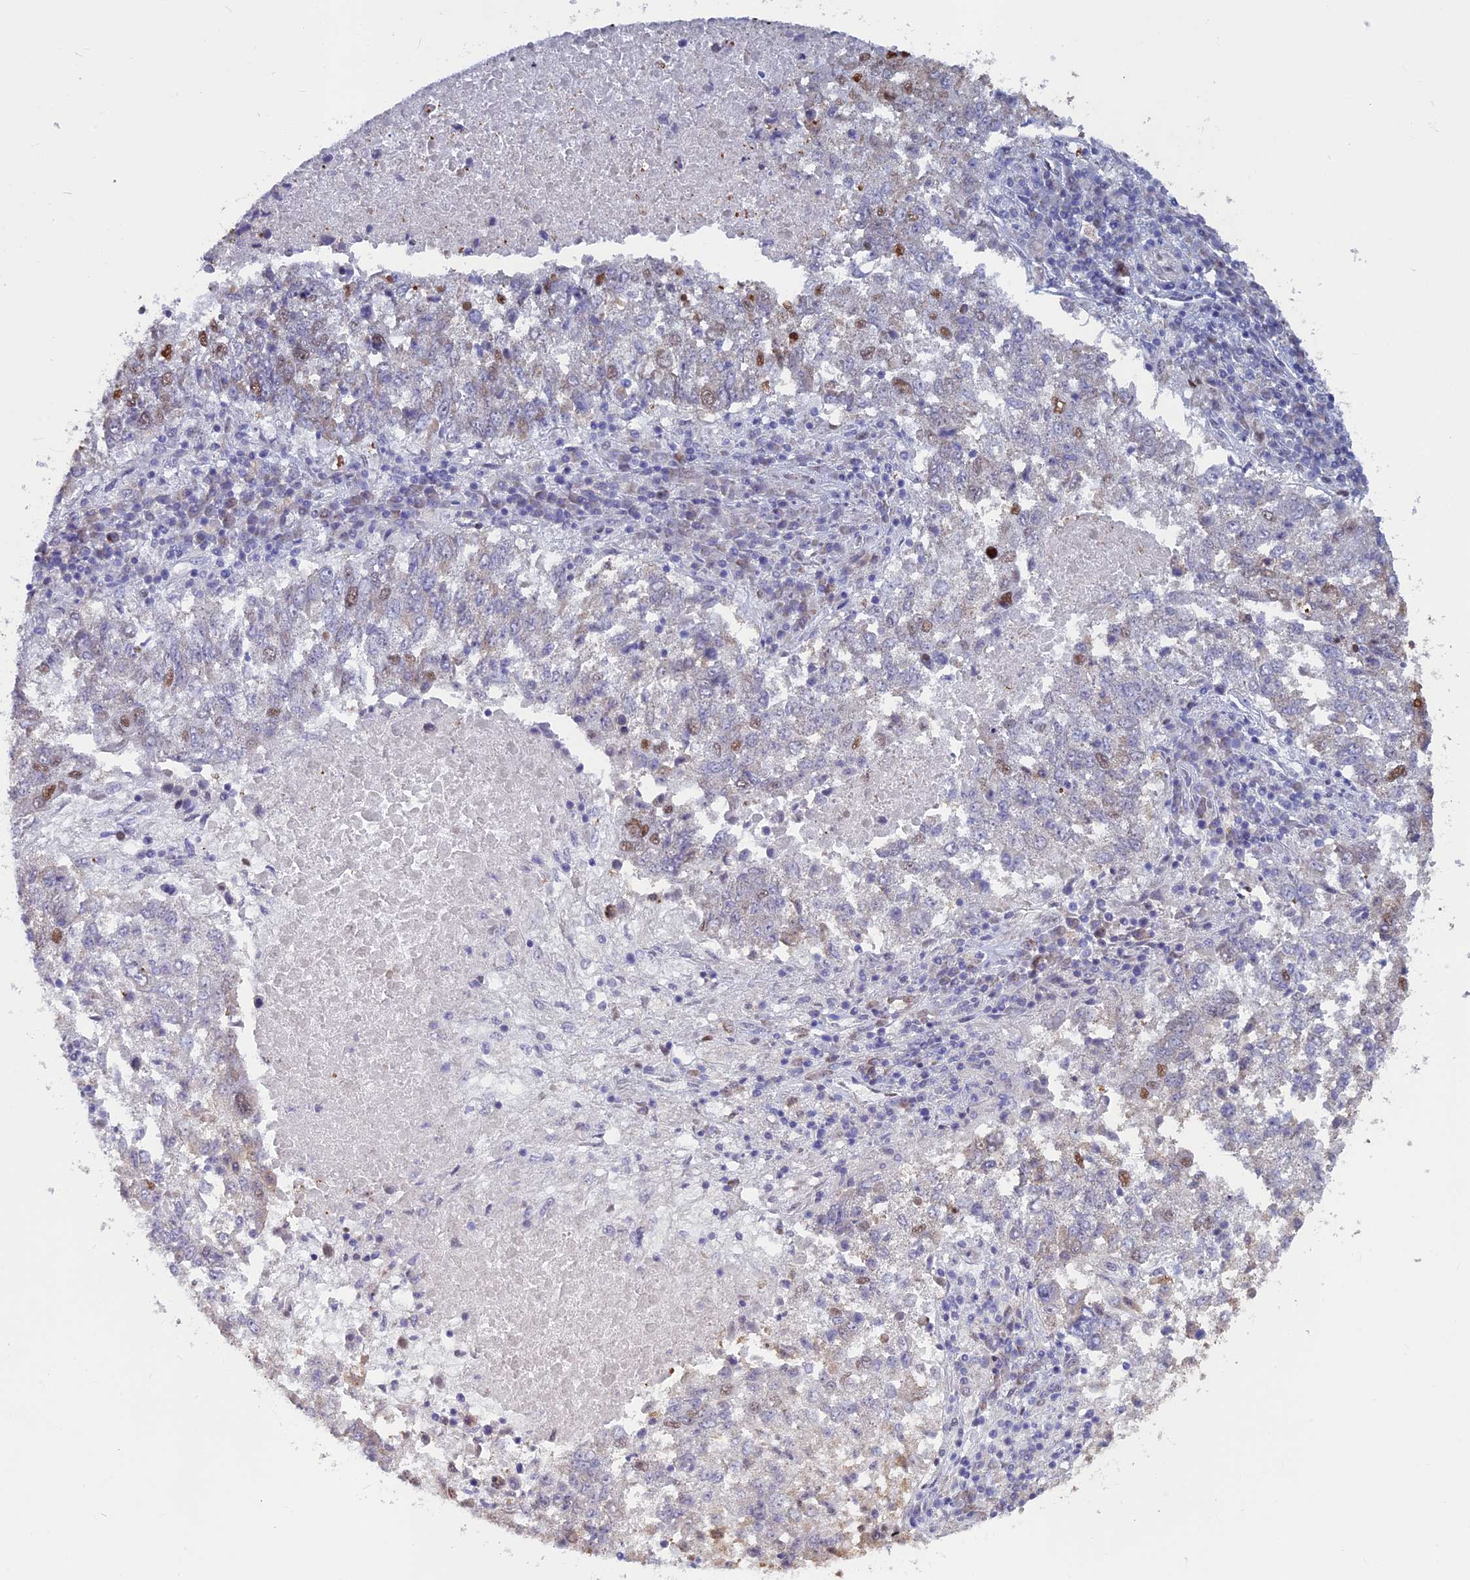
{"staining": {"intensity": "moderate", "quantity": "<25%", "location": "nuclear"}, "tissue": "lung cancer", "cell_type": "Tumor cells", "image_type": "cancer", "snomed": [{"axis": "morphology", "description": "Squamous cell carcinoma, NOS"}, {"axis": "topography", "description": "Lung"}], "caption": "About <25% of tumor cells in human lung cancer reveal moderate nuclear protein positivity as visualized by brown immunohistochemical staining.", "gene": "ACSS1", "patient": {"sex": "male", "age": 73}}